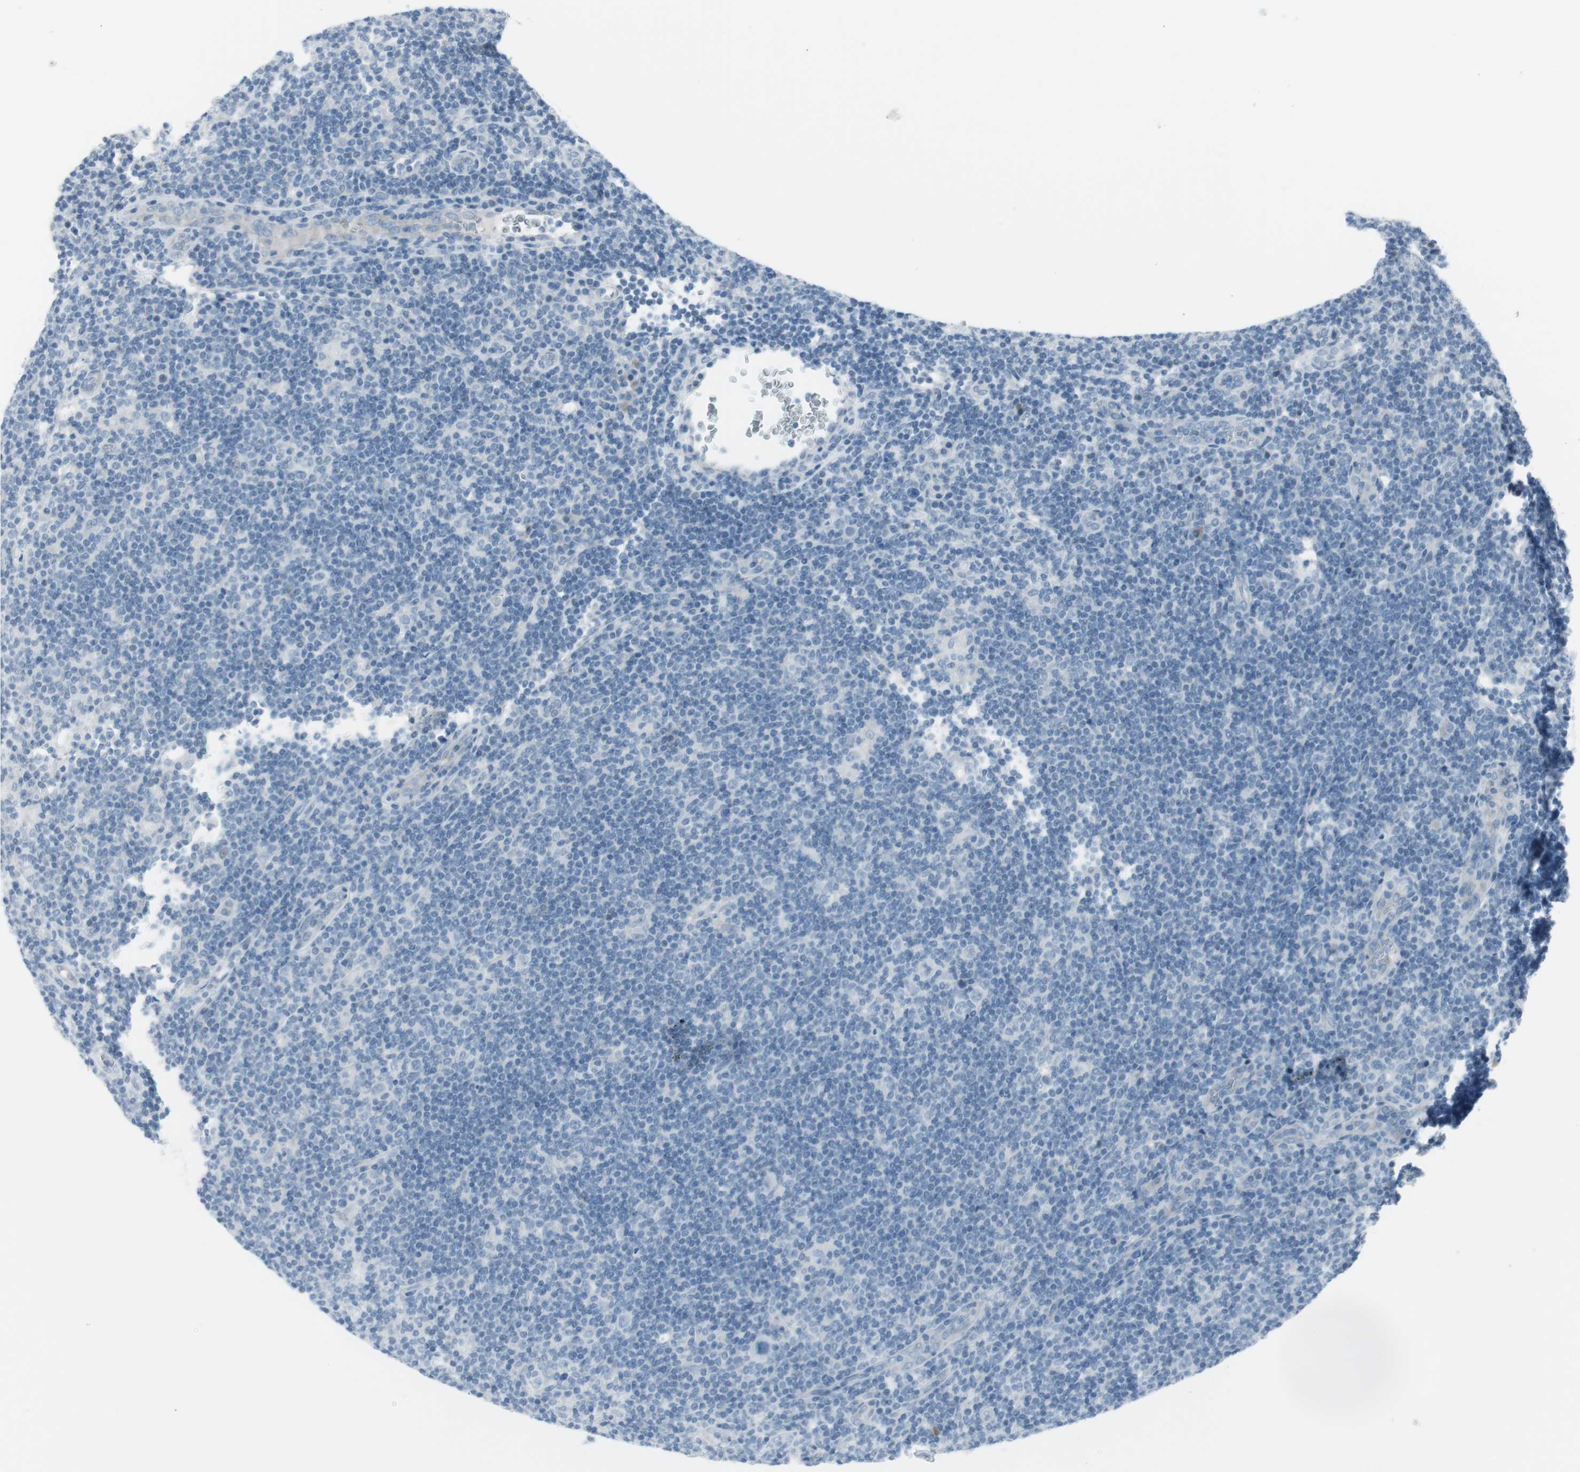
{"staining": {"intensity": "negative", "quantity": "none", "location": "none"}, "tissue": "lymphoma", "cell_type": "Tumor cells", "image_type": "cancer", "snomed": [{"axis": "morphology", "description": "Hodgkin's disease, NOS"}, {"axis": "topography", "description": "Lymph node"}], "caption": "A micrograph of human lymphoma is negative for staining in tumor cells.", "gene": "AGR2", "patient": {"sex": "female", "age": 57}}